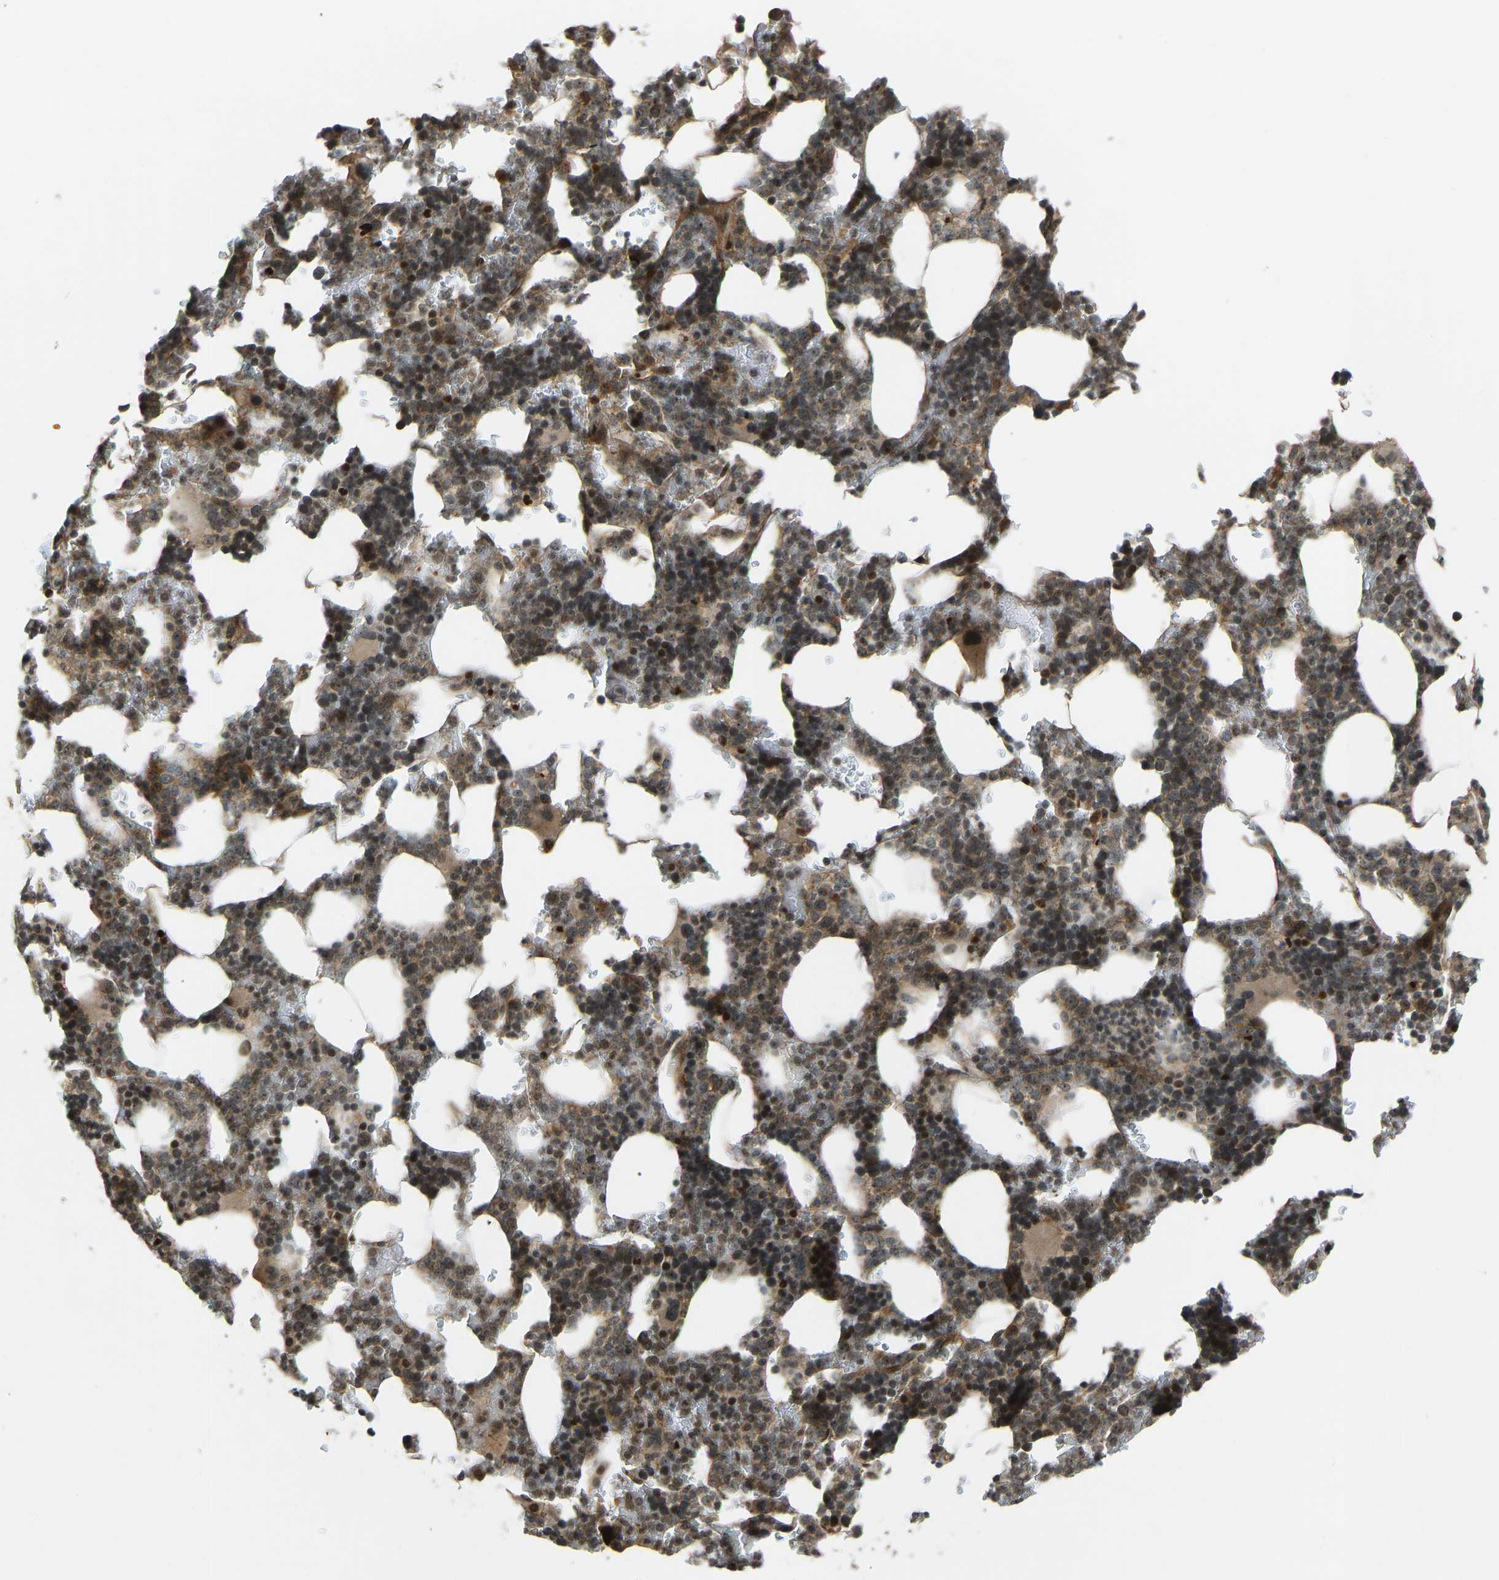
{"staining": {"intensity": "moderate", "quantity": ">75%", "location": "cytoplasmic/membranous,nuclear"}, "tissue": "bone marrow", "cell_type": "Hematopoietic cells", "image_type": "normal", "snomed": [{"axis": "morphology", "description": "Normal tissue, NOS"}, {"axis": "topography", "description": "Bone marrow"}], "caption": "Bone marrow stained with IHC displays moderate cytoplasmic/membranous,nuclear positivity in approximately >75% of hematopoietic cells.", "gene": "SVOPL", "patient": {"sex": "female", "age": 81}}